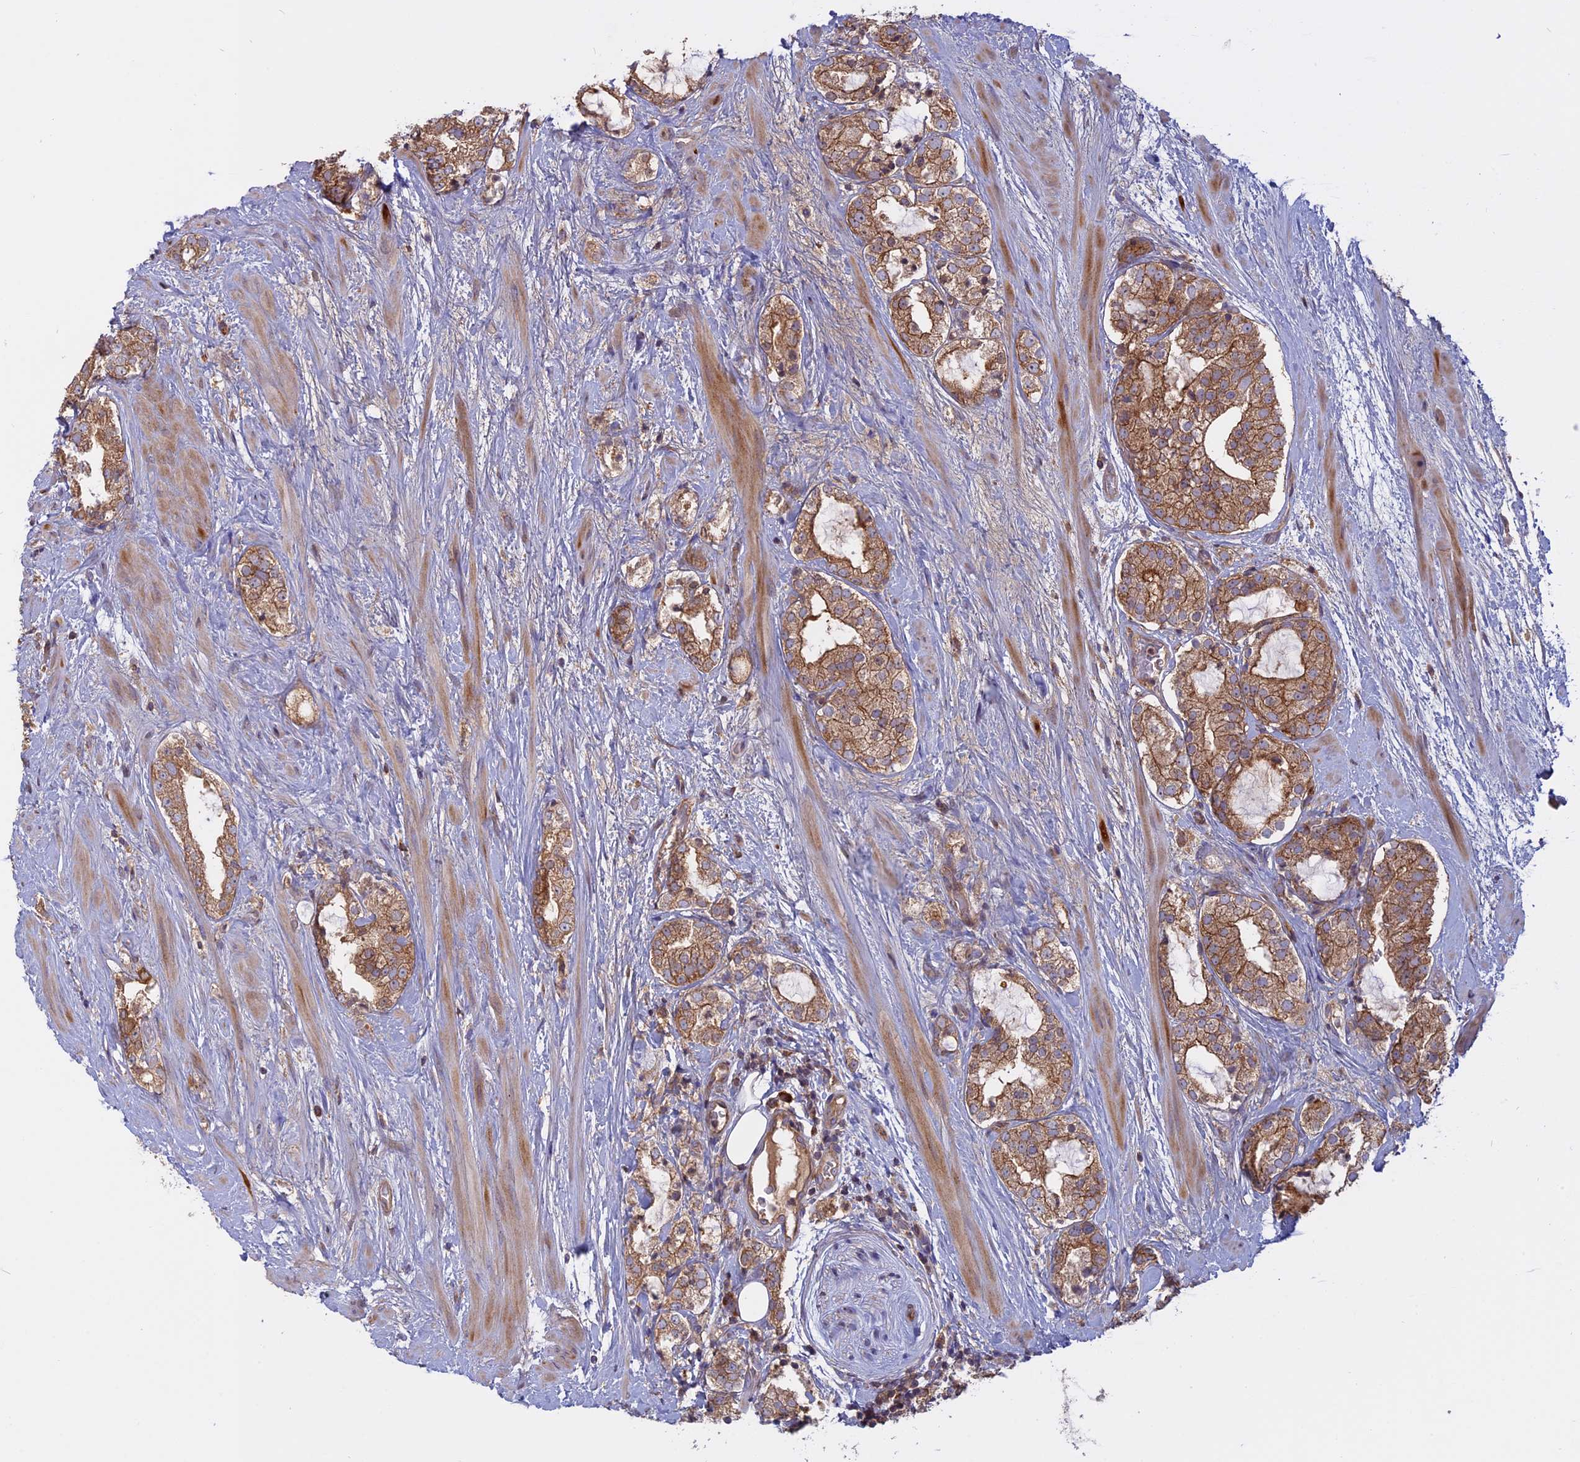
{"staining": {"intensity": "moderate", "quantity": ">75%", "location": "cytoplasmic/membranous"}, "tissue": "prostate cancer", "cell_type": "Tumor cells", "image_type": "cancer", "snomed": [{"axis": "morphology", "description": "Adenocarcinoma, High grade"}, {"axis": "topography", "description": "Prostate"}], "caption": "The histopathology image shows staining of prostate cancer, revealing moderate cytoplasmic/membranous protein positivity (brown color) within tumor cells.", "gene": "TMEM208", "patient": {"sex": "male", "age": 64}}